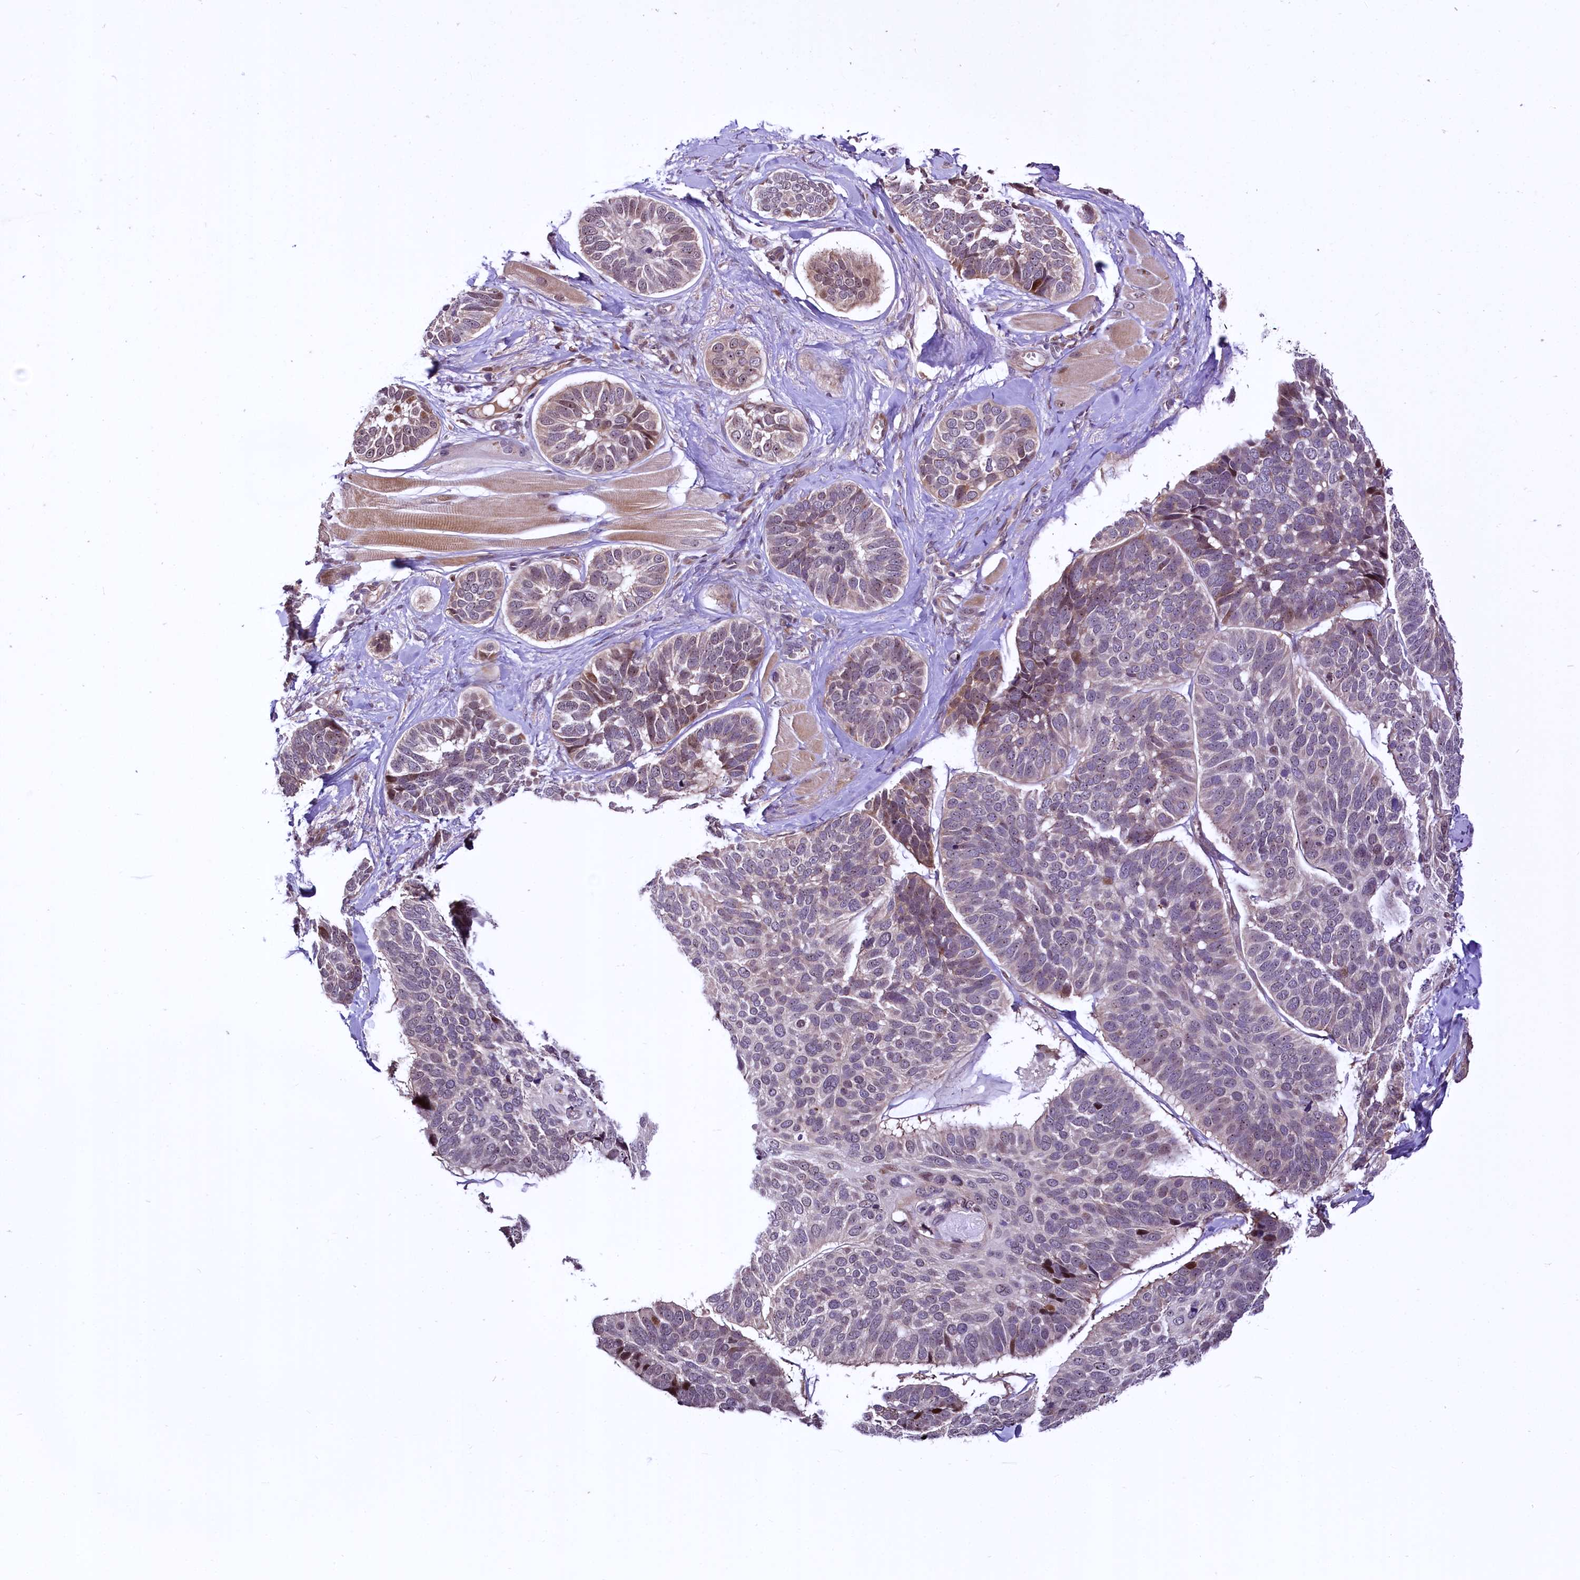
{"staining": {"intensity": "weak", "quantity": "25%-75%", "location": "cytoplasmic/membranous,nuclear"}, "tissue": "skin cancer", "cell_type": "Tumor cells", "image_type": "cancer", "snomed": [{"axis": "morphology", "description": "Basal cell carcinoma"}, {"axis": "topography", "description": "Skin"}], "caption": "A brown stain shows weak cytoplasmic/membranous and nuclear expression of a protein in skin cancer tumor cells. Nuclei are stained in blue.", "gene": "N4BP2L1", "patient": {"sex": "male", "age": 62}}